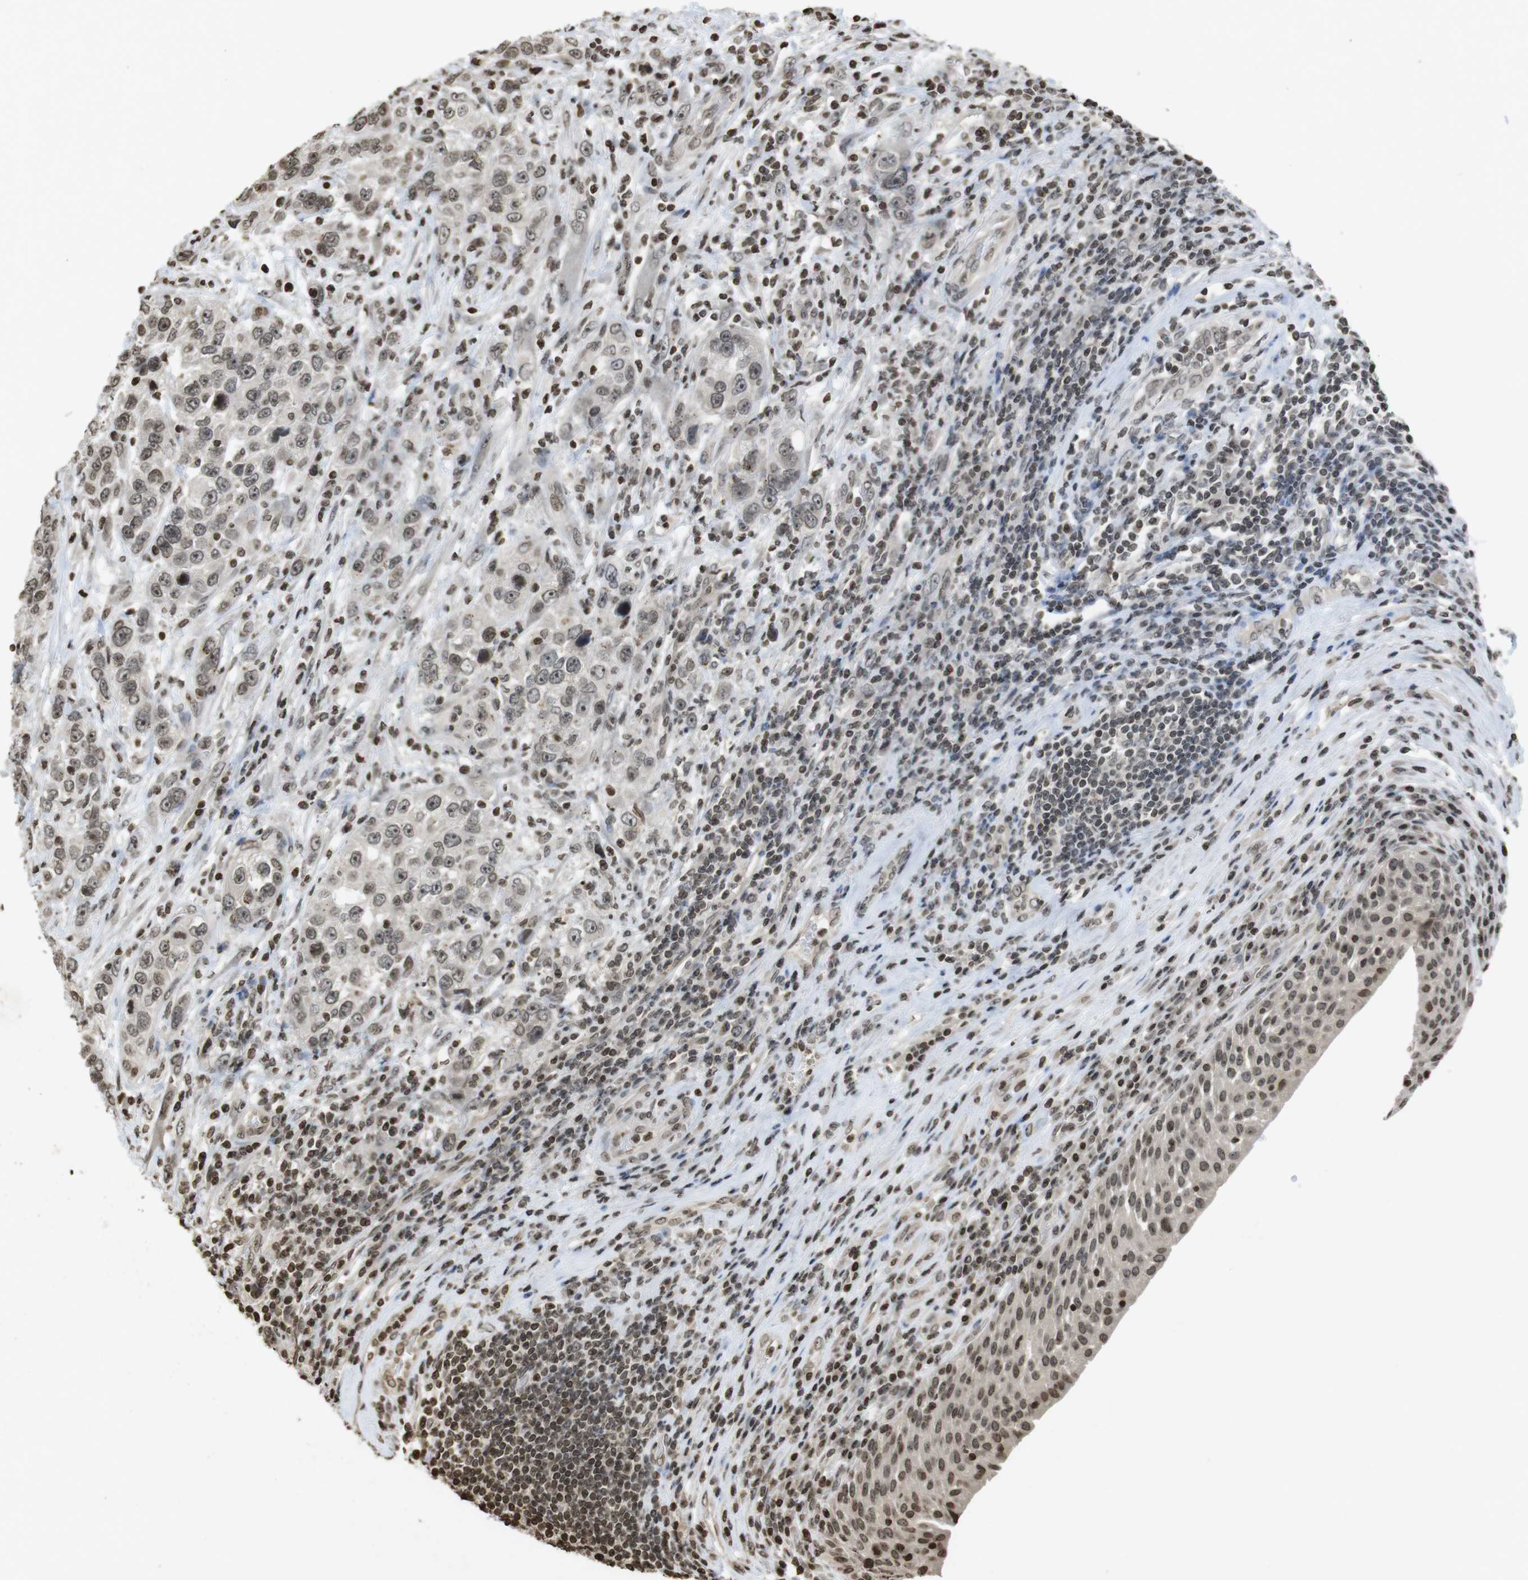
{"staining": {"intensity": "moderate", "quantity": ">75%", "location": "nuclear"}, "tissue": "urothelial cancer", "cell_type": "Tumor cells", "image_type": "cancer", "snomed": [{"axis": "morphology", "description": "Urothelial carcinoma, High grade"}, {"axis": "topography", "description": "Urinary bladder"}], "caption": "Protein staining by immunohistochemistry (IHC) reveals moderate nuclear positivity in about >75% of tumor cells in urothelial carcinoma (high-grade).", "gene": "FOXA3", "patient": {"sex": "female", "age": 80}}